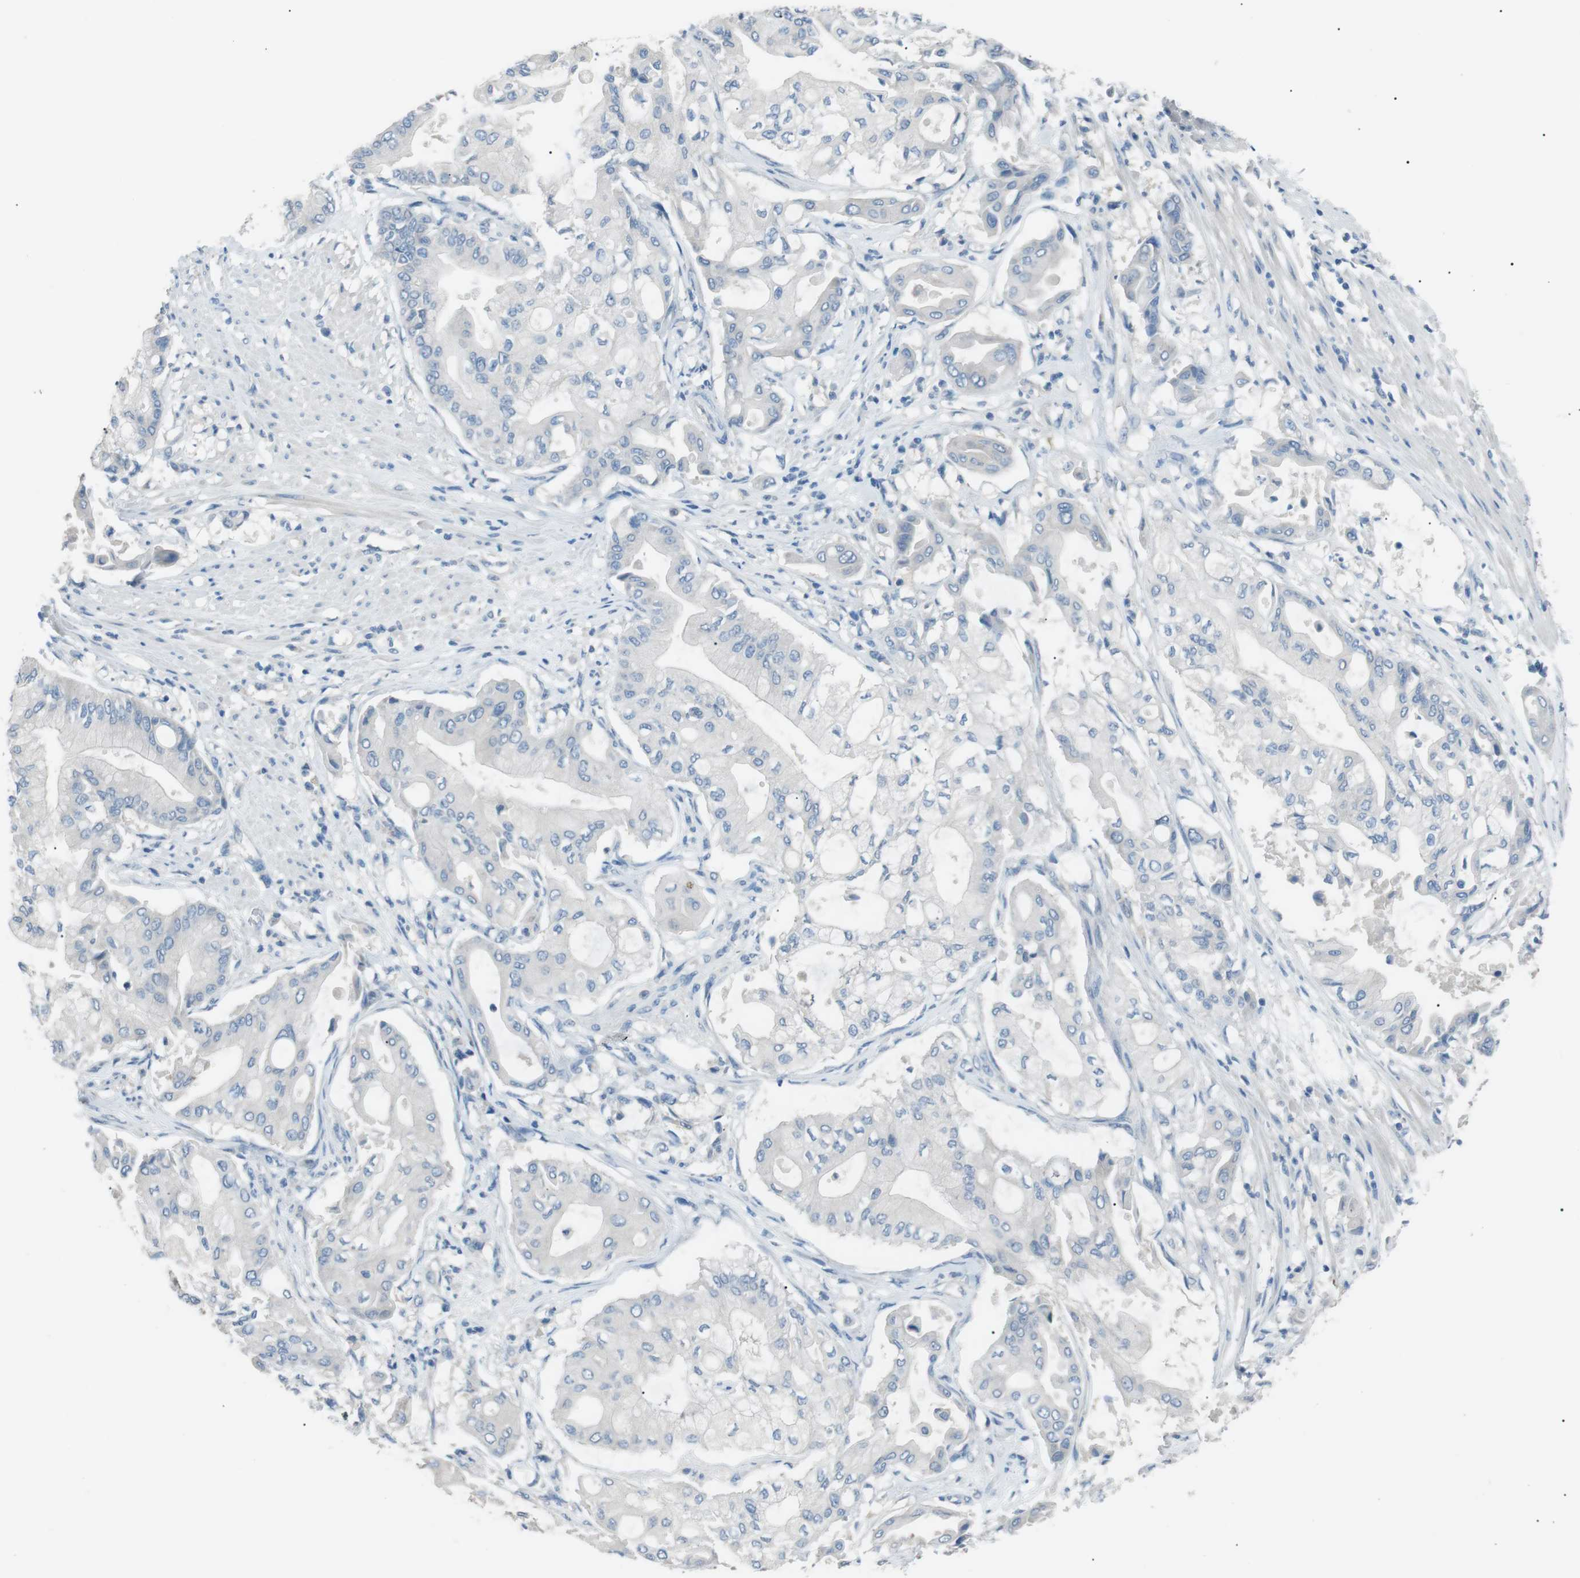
{"staining": {"intensity": "negative", "quantity": "none", "location": "none"}, "tissue": "pancreatic cancer", "cell_type": "Tumor cells", "image_type": "cancer", "snomed": [{"axis": "morphology", "description": "Adenocarcinoma, NOS"}, {"axis": "morphology", "description": "Adenocarcinoma, metastatic, NOS"}, {"axis": "topography", "description": "Lymph node"}, {"axis": "topography", "description": "Pancreas"}, {"axis": "topography", "description": "Duodenum"}], "caption": "An IHC photomicrograph of pancreatic metastatic adenocarcinoma is shown. There is no staining in tumor cells of pancreatic metastatic adenocarcinoma. Brightfield microscopy of immunohistochemistry (IHC) stained with DAB (brown) and hematoxylin (blue), captured at high magnification.", "gene": "CDH26", "patient": {"sex": "female", "age": 64}}